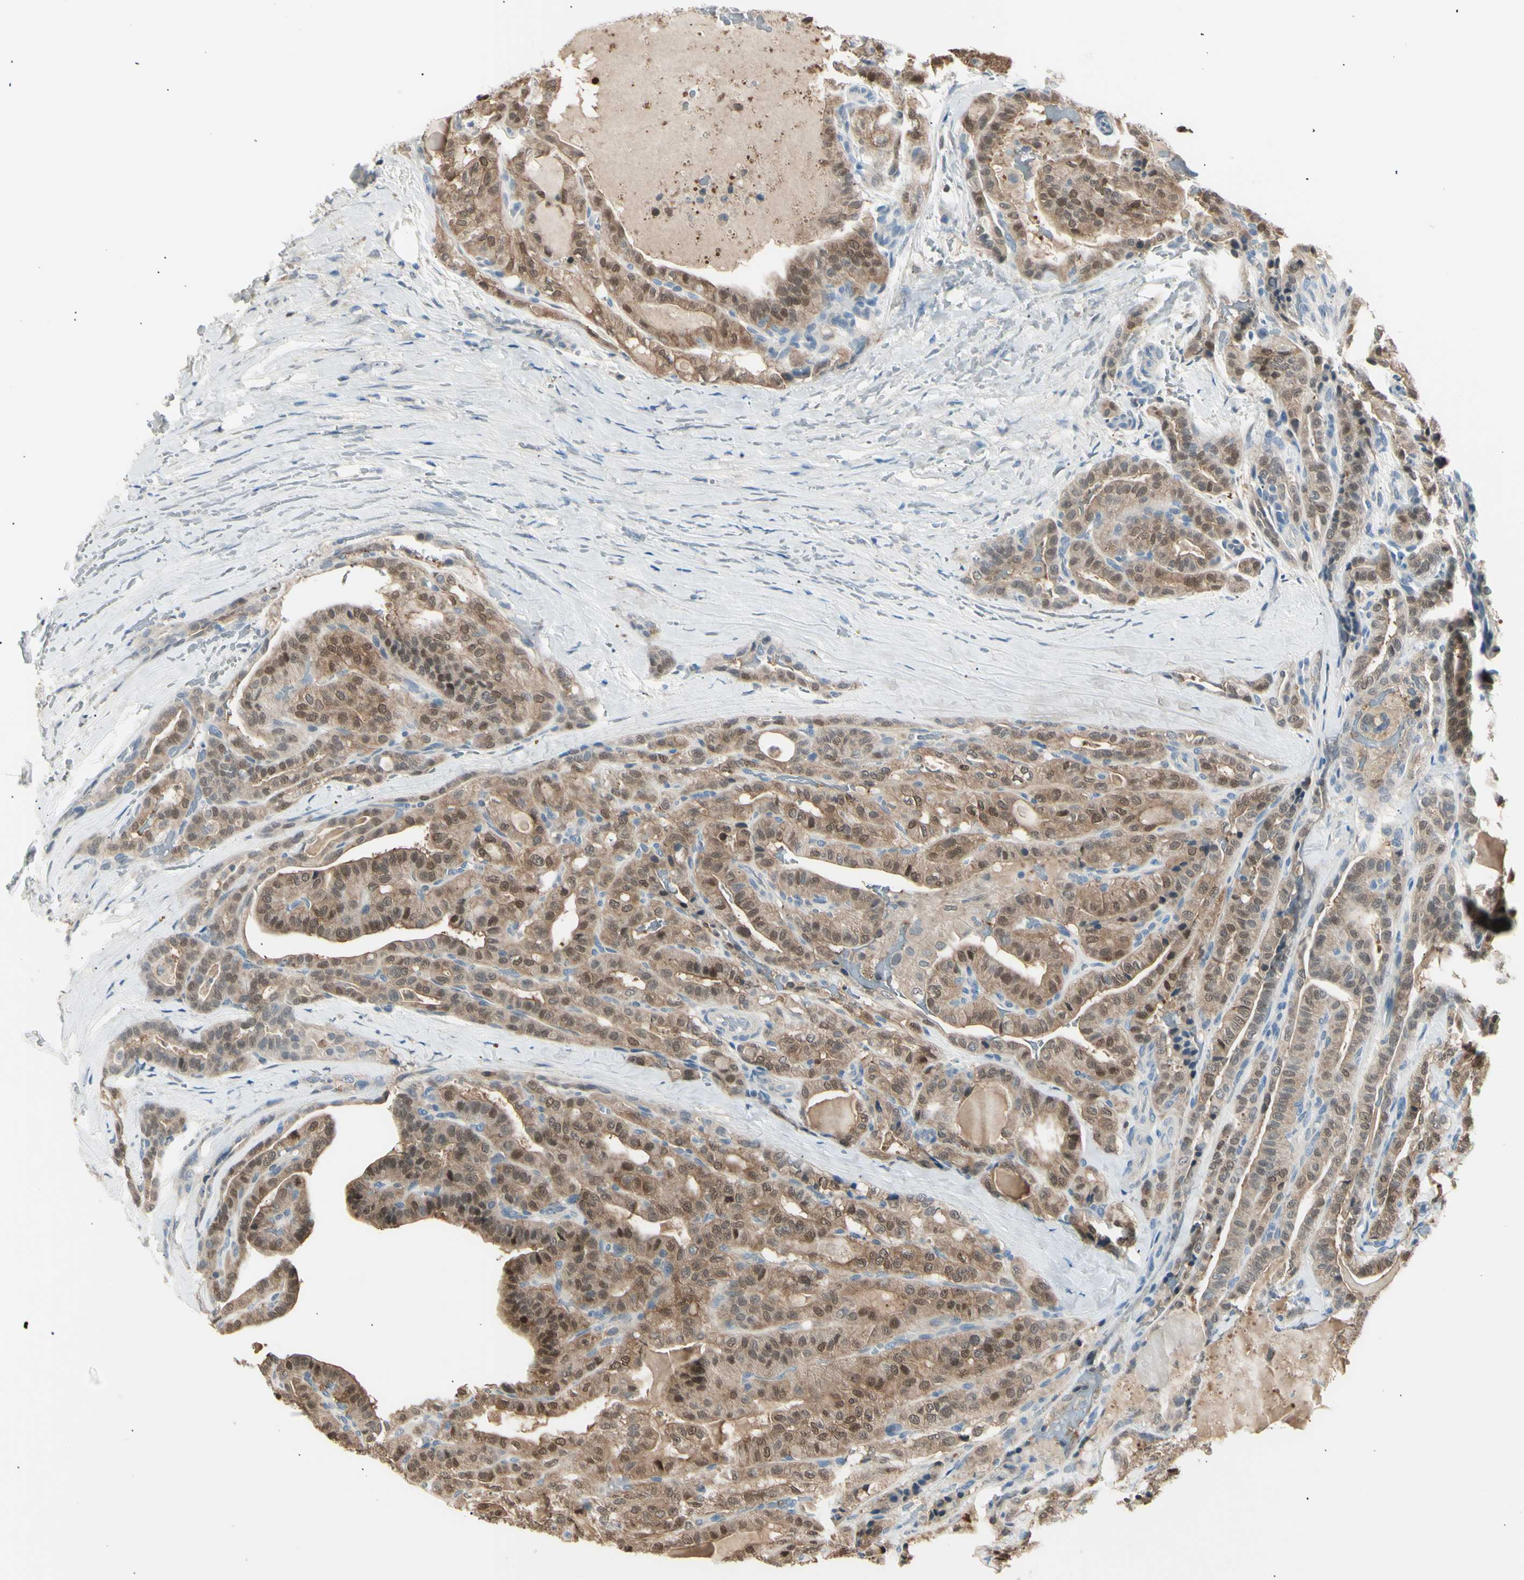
{"staining": {"intensity": "moderate", "quantity": ">75%", "location": "cytoplasmic/membranous,nuclear"}, "tissue": "thyroid cancer", "cell_type": "Tumor cells", "image_type": "cancer", "snomed": [{"axis": "morphology", "description": "Papillary adenocarcinoma, NOS"}, {"axis": "topography", "description": "Thyroid gland"}], "caption": "Immunohistochemical staining of papillary adenocarcinoma (thyroid) demonstrates moderate cytoplasmic/membranous and nuclear protein positivity in approximately >75% of tumor cells.", "gene": "LHPP", "patient": {"sex": "male", "age": 77}}